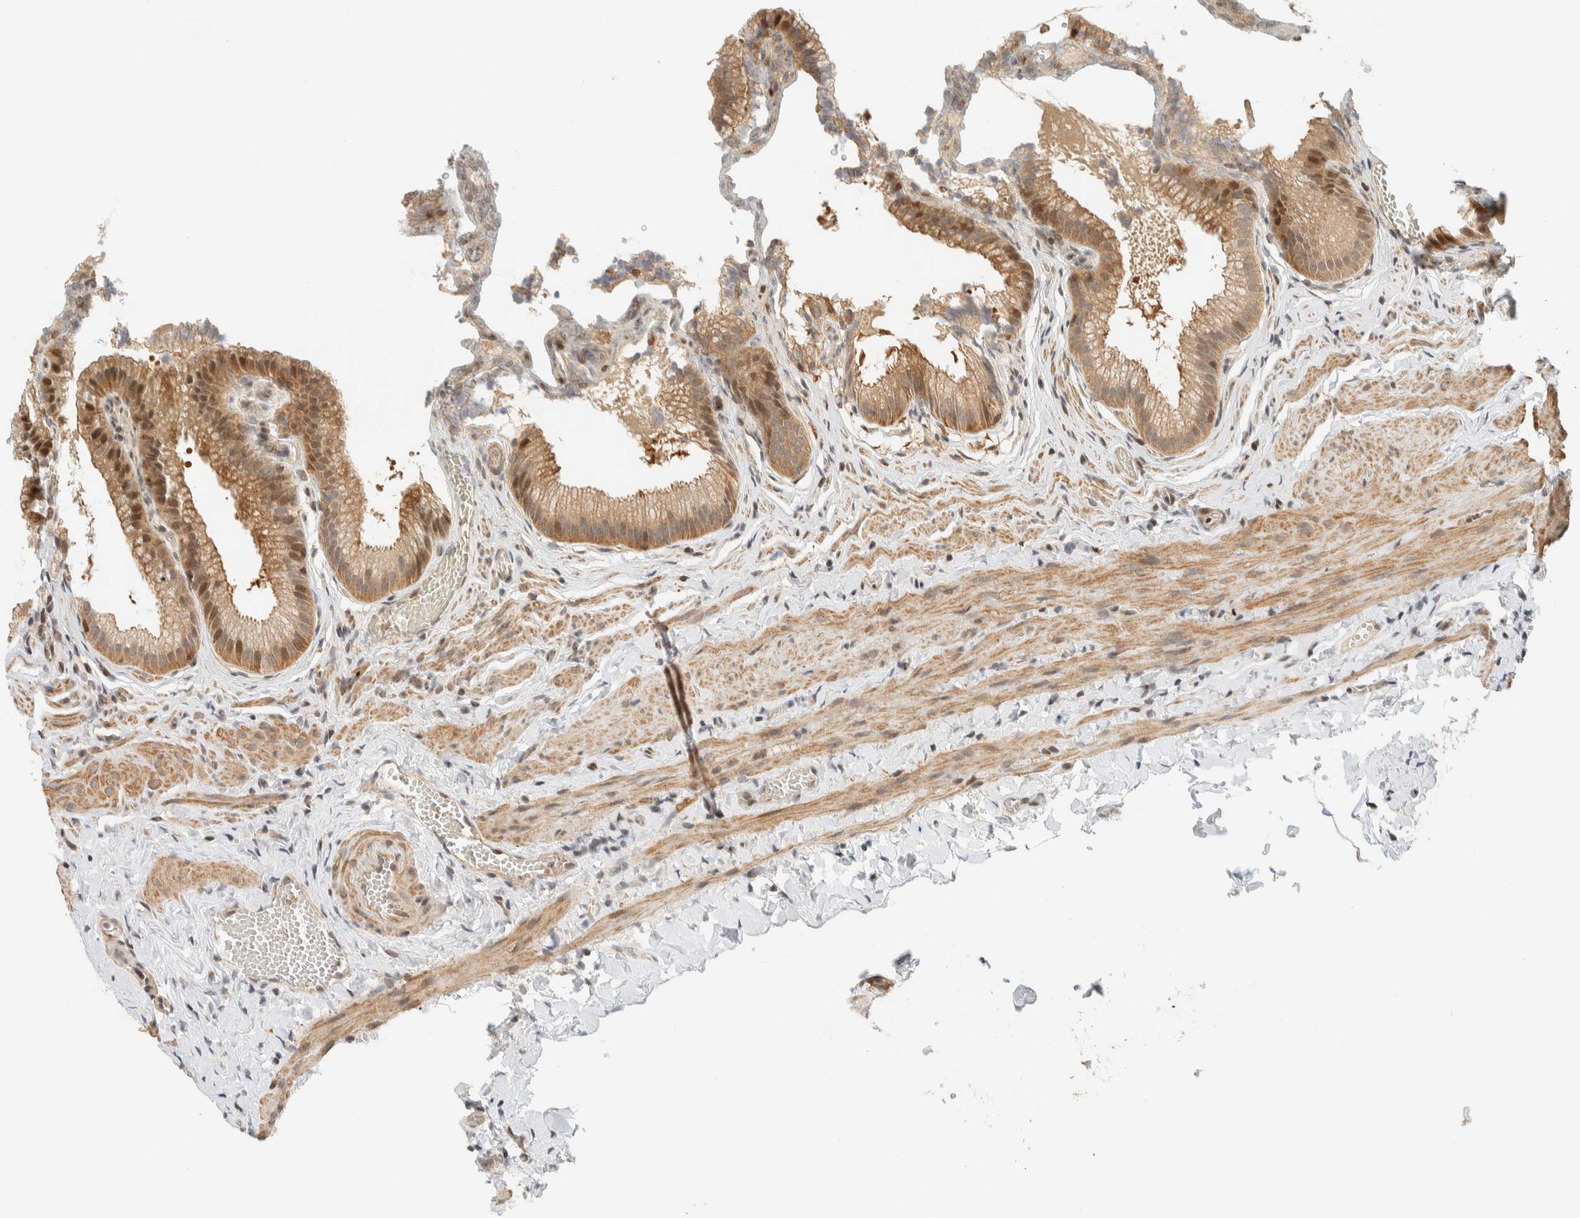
{"staining": {"intensity": "moderate", "quantity": ">75%", "location": "cytoplasmic/membranous"}, "tissue": "gallbladder", "cell_type": "Glandular cells", "image_type": "normal", "snomed": [{"axis": "morphology", "description": "Normal tissue, NOS"}, {"axis": "topography", "description": "Gallbladder"}], "caption": "An immunohistochemistry photomicrograph of normal tissue is shown. Protein staining in brown shows moderate cytoplasmic/membranous positivity in gallbladder within glandular cells. The protein of interest is stained brown, and the nuclei are stained in blue (DAB (3,3'-diaminobenzidine) IHC with brightfield microscopy, high magnification).", "gene": "ARFGEF1", "patient": {"sex": "male", "age": 38}}